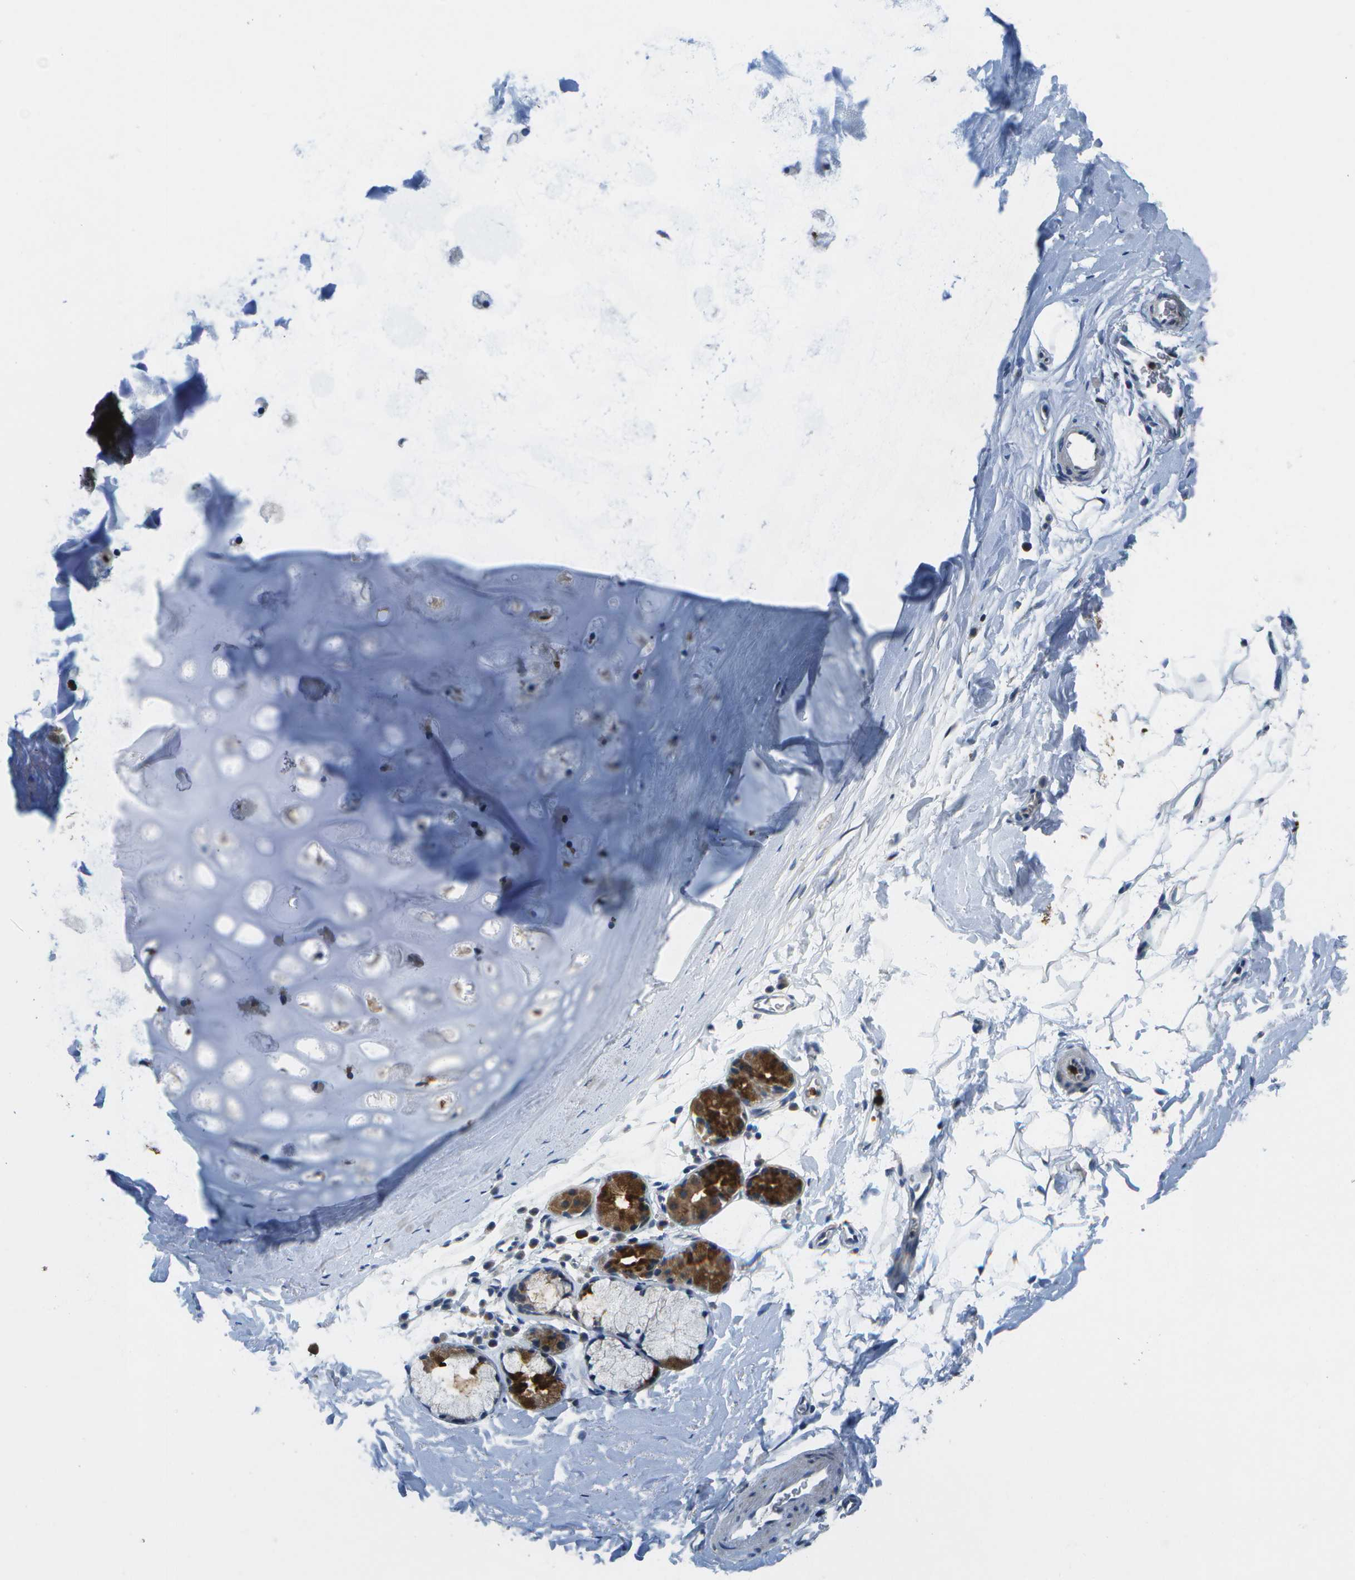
{"staining": {"intensity": "negative", "quantity": "none", "location": "none"}, "tissue": "adipose tissue", "cell_type": "Adipocytes", "image_type": "normal", "snomed": [{"axis": "morphology", "description": "Normal tissue, NOS"}, {"axis": "topography", "description": "Cartilage tissue"}, {"axis": "topography", "description": "Bronchus"}], "caption": "A high-resolution photomicrograph shows immunohistochemistry (IHC) staining of normal adipose tissue, which exhibits no significant staining in adipocytes. (DAB (3,3'-diaminobenzidine) immunohistochemistry (IHC), high magnification).", "gene": "GALNT15", "patient": {"sex": "female", "age": 53}}